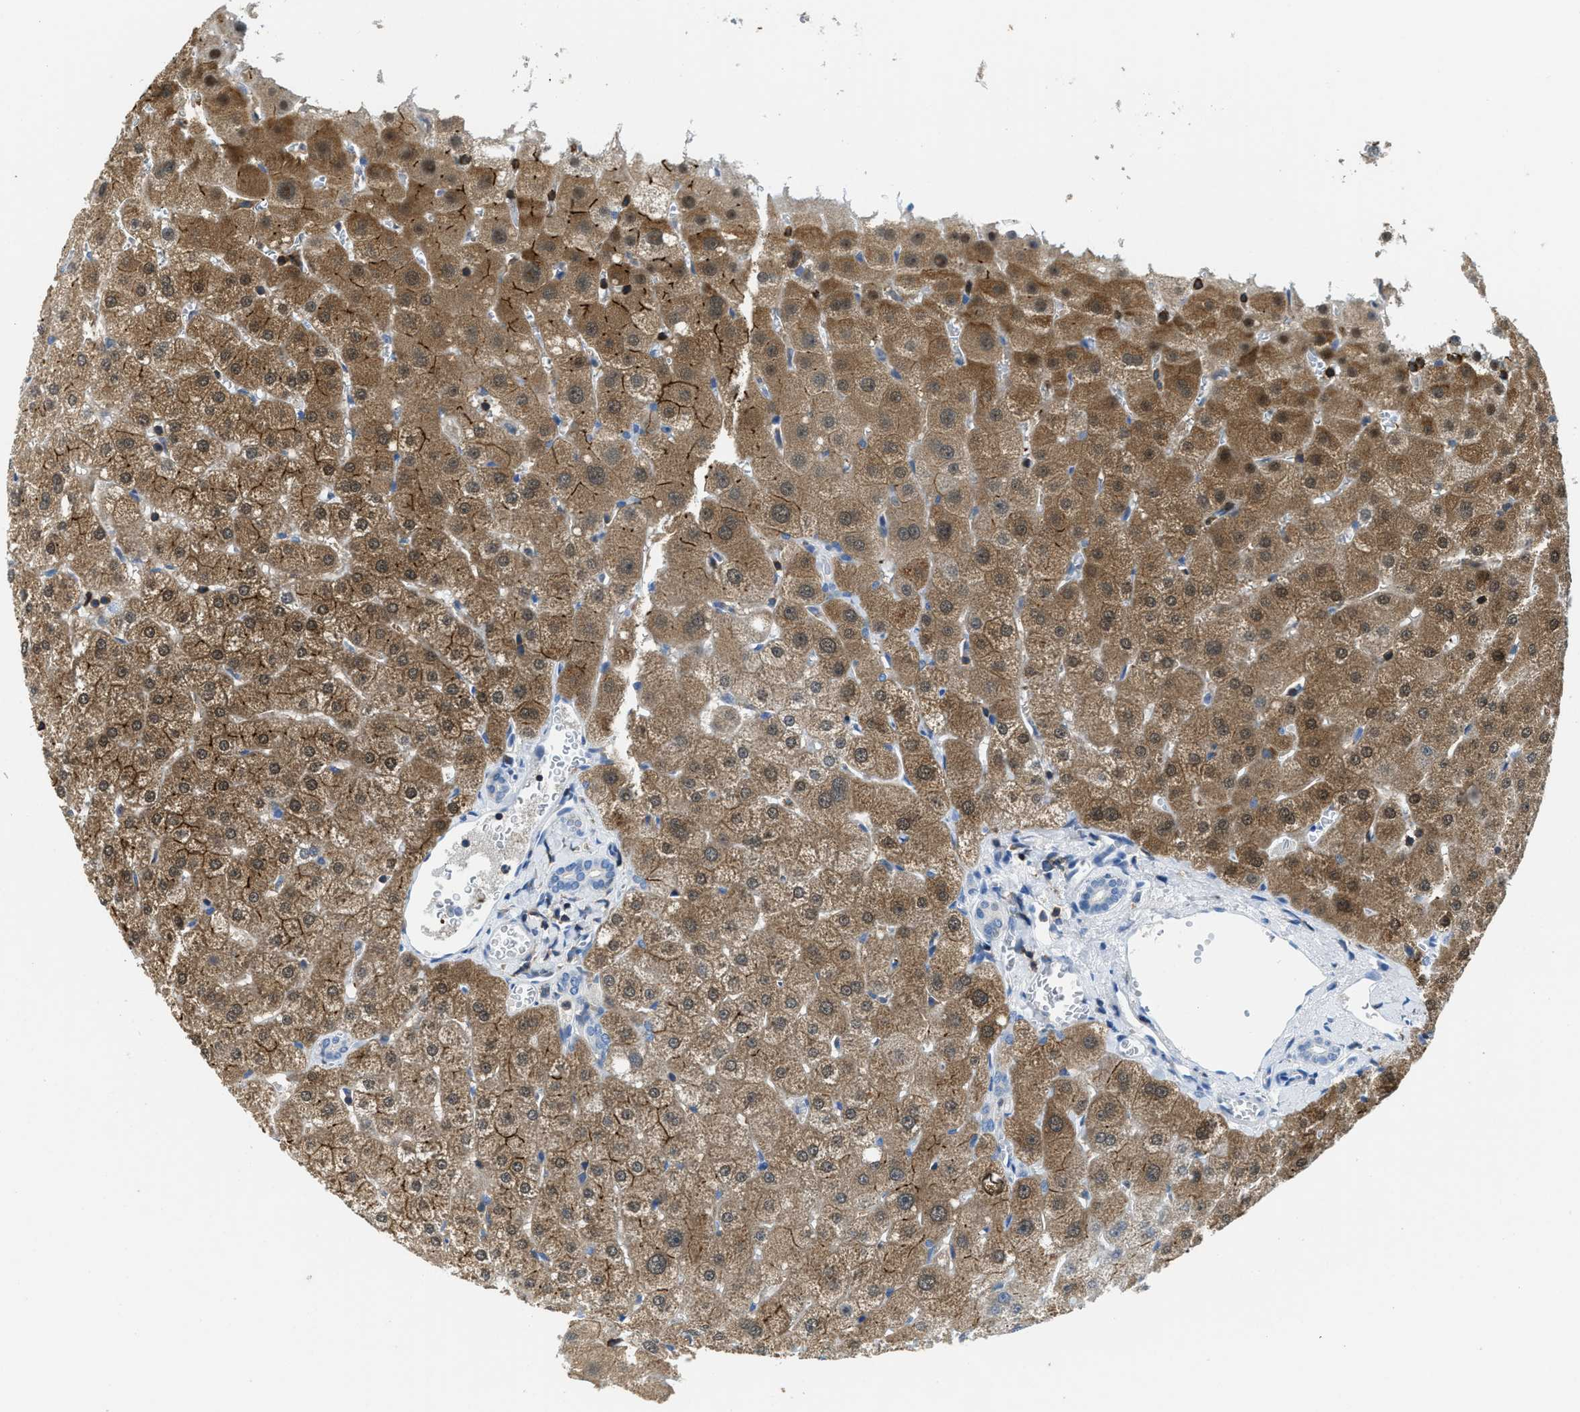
{"staining": {"intensity": "negative", "quantity": "none", "location": "none"}, "tissue": "liver", "cell_type": "Cholangiocytes", "image_type": "normal", "snomed": [{"axis": "morphology", "description": "Normal tissue, NOS"}, {"axis": "topography", "description": "Liver"}], "caption": "The photomicrograph reveals no significant staining in cholangiocytes of liver.", "gene": "FAM151A", "patient": {"sex": "male", "age": 73}}